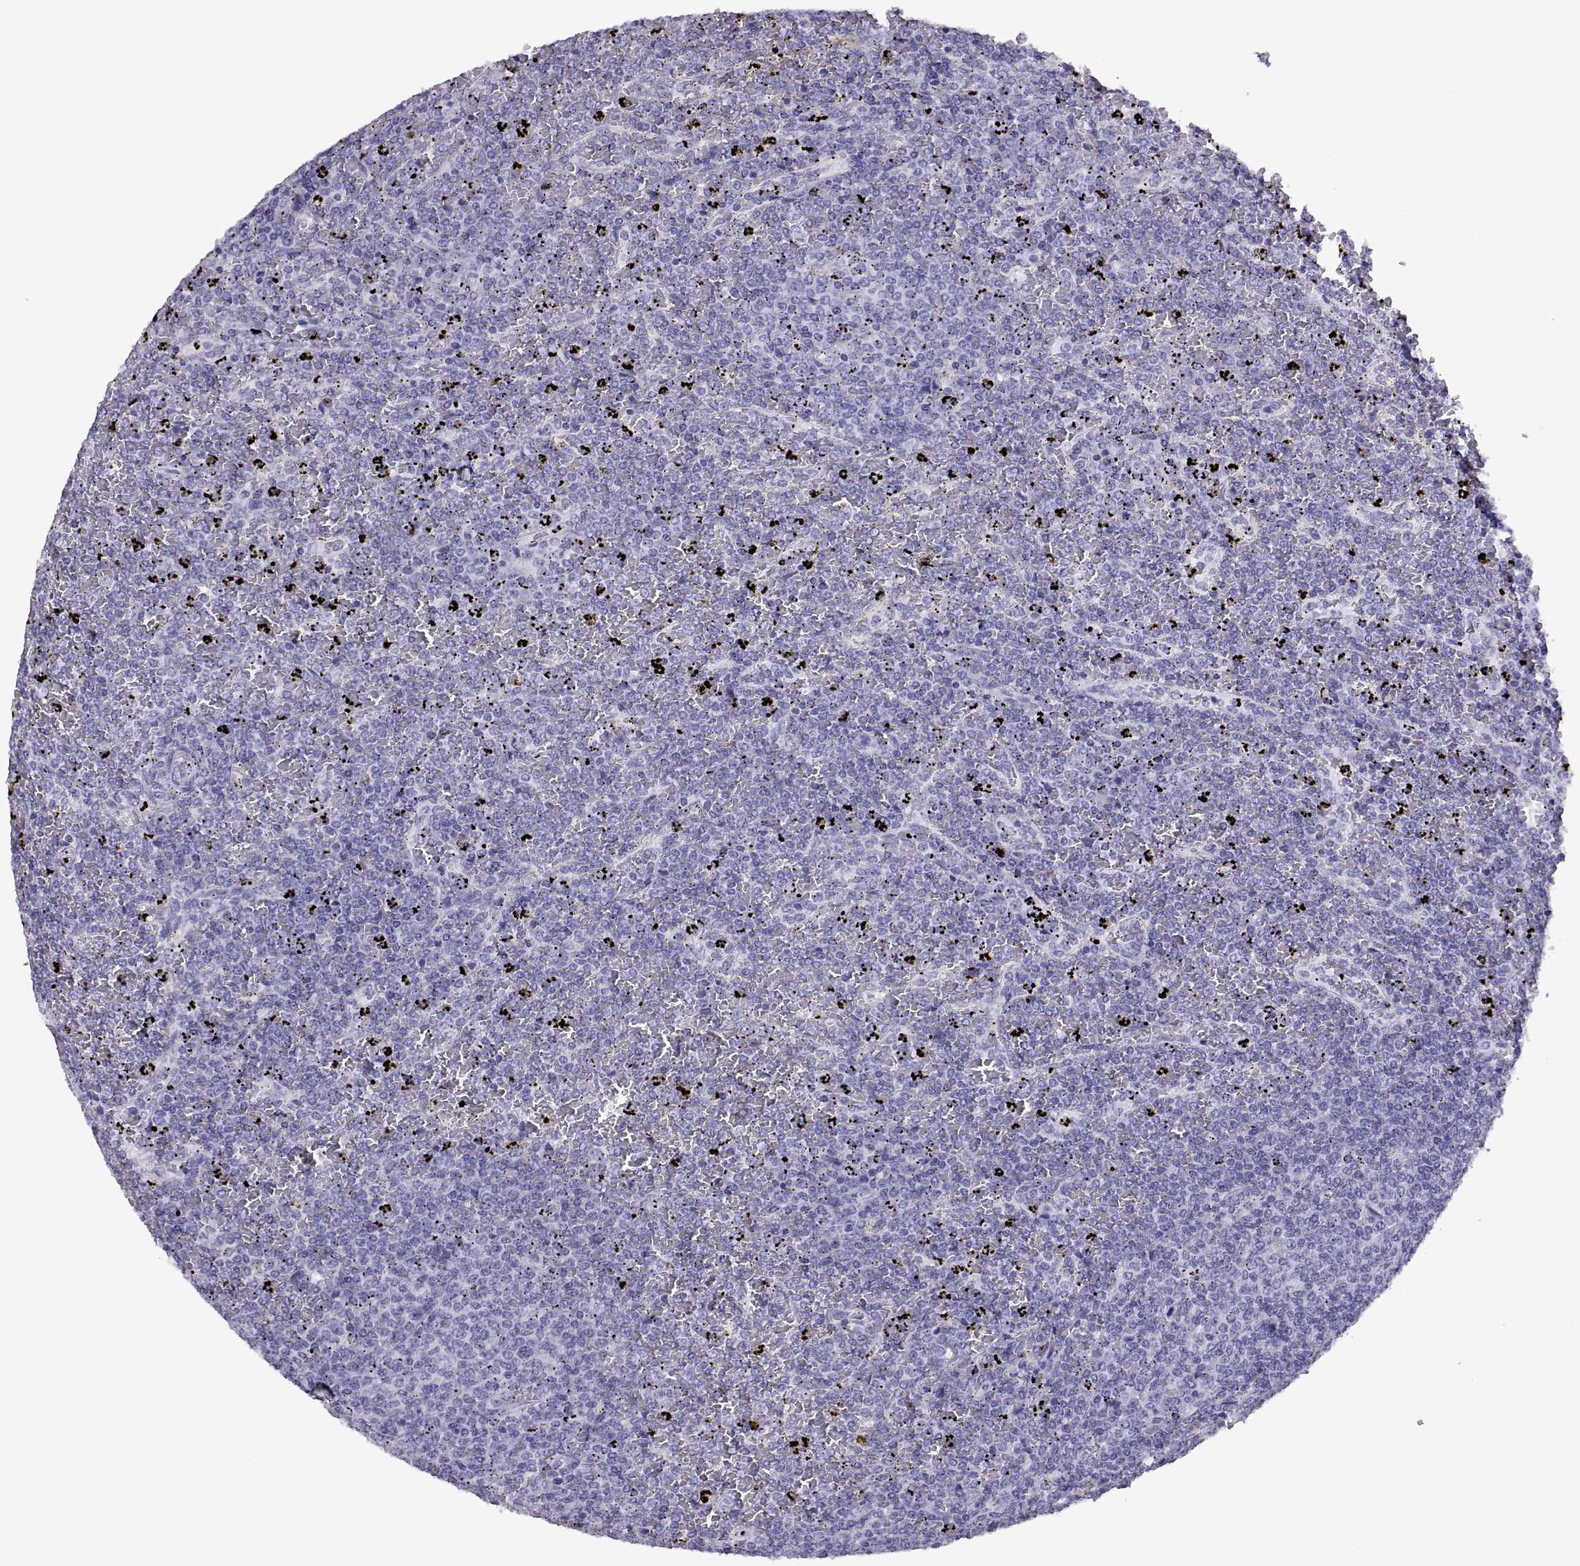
{"staining": {"intensity": "negative", "quantity": "none", "location": "none"}, "tissue": "lymphoma", "cell_type": "Tumor cells", "image_type": "cancer", "snomed": [{"axis": "morphology", "description": "Malignant lymphoma, non-Hodgkin's type, Low grade"}, {"axis": "topography", "description": "Spleen"}], "caption": "Tumor cells show no significant expression in low-grade malignant lymphoma, non-Hodgkin's type.", "gene": "RGS20", "patient": {"sex": "female", "age": 77}}